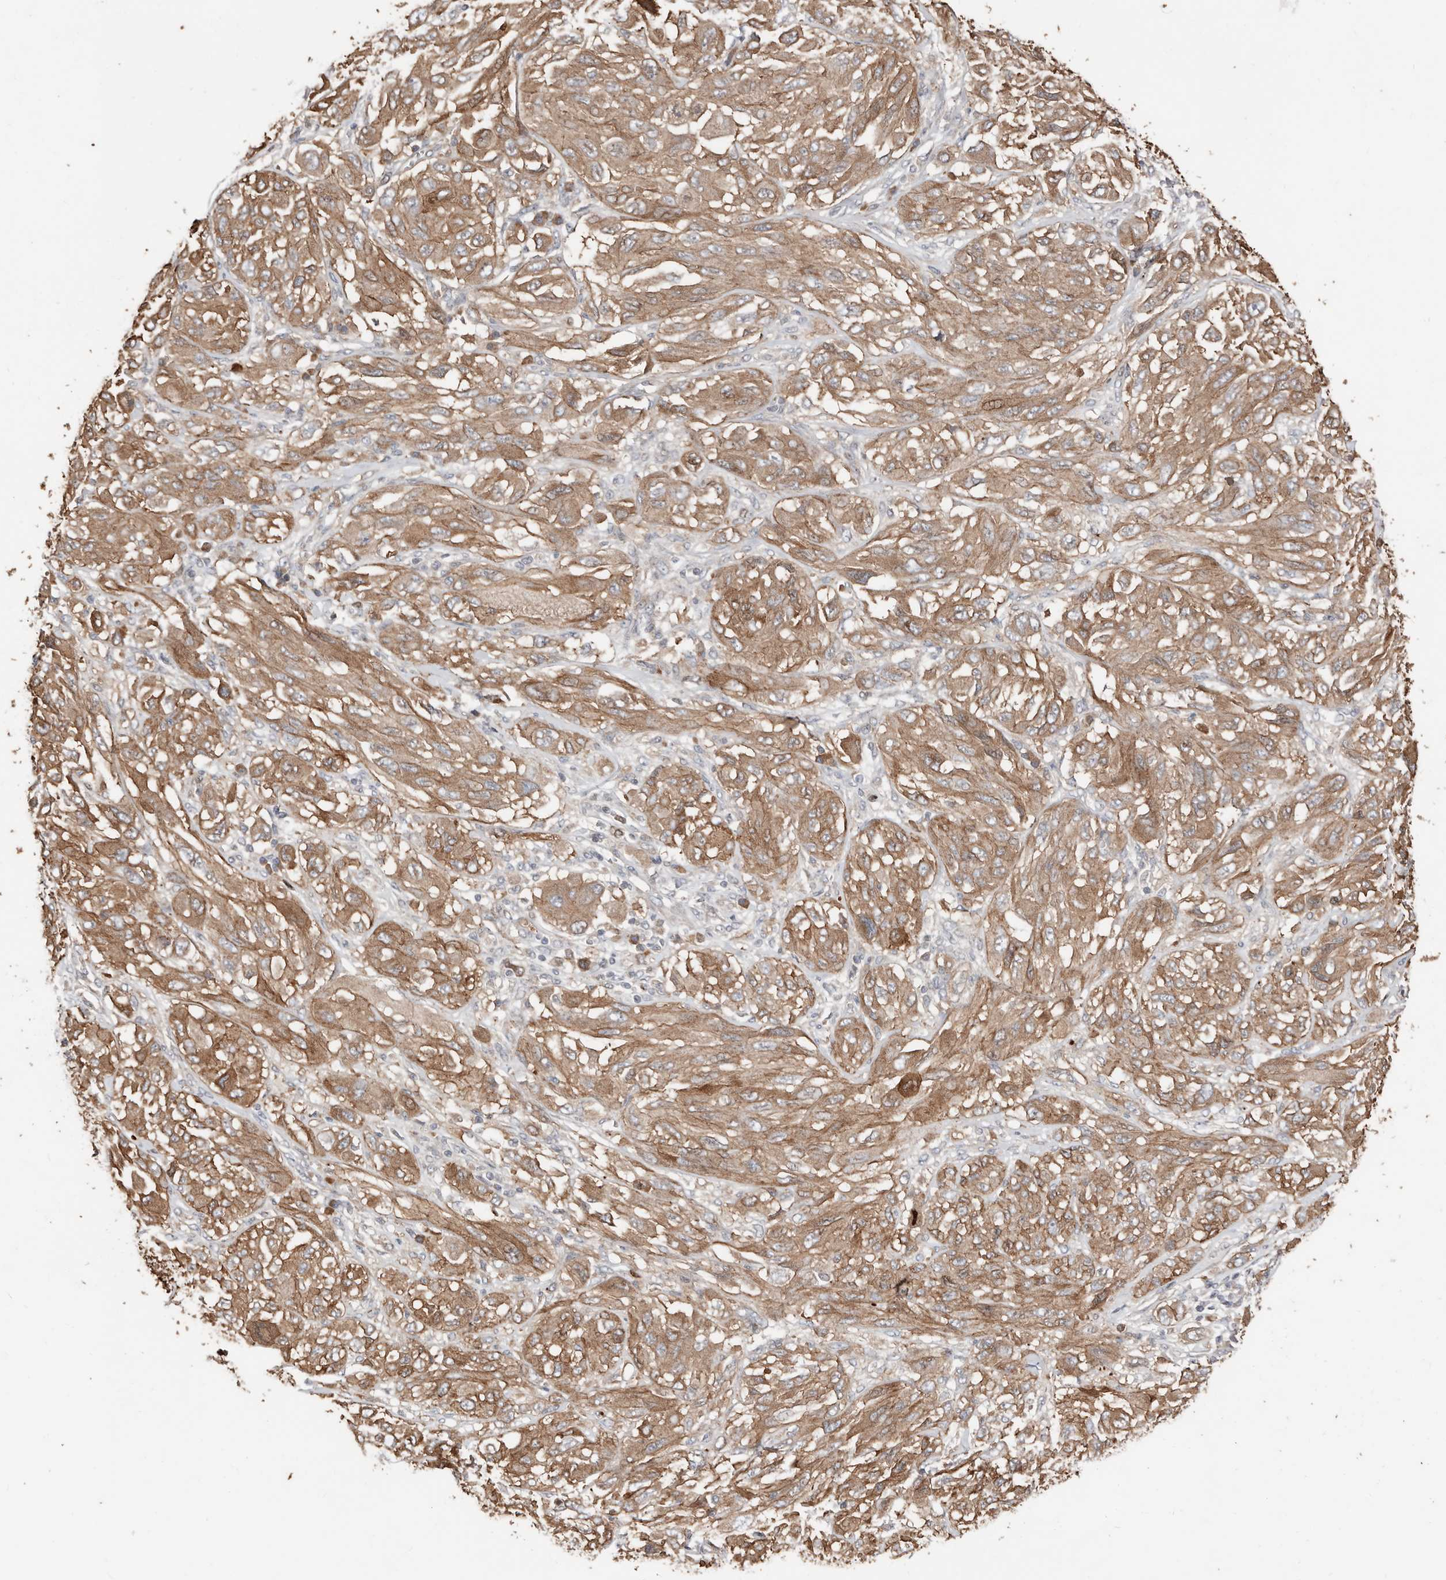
{"staining": {"intensity": "moderate", "quantity": ">75%", "location": "cytoplasmic/membranous"}, "tissue": "melanoma", "cell_type": "Tumor cells", "image_type": "cancer", "snomed": [{"axis": "morphology", "description": "Malignant melanoma, NOS"}, {"axis": "topography", "description": "Skin"}], "caption": "Protein analysis of melanoma tissue demonstrates moderate cytoplasmic/membranous positivity in approximately >75% of tumor cells. The staining was performed using DAB (3,3'-diaminobenzidine), with brown indicating positive protein expression. Nuclei are stained blue with hematoxylin.", "gene": "SMYD4", "patient": {"sex": "female", "age": 91}}